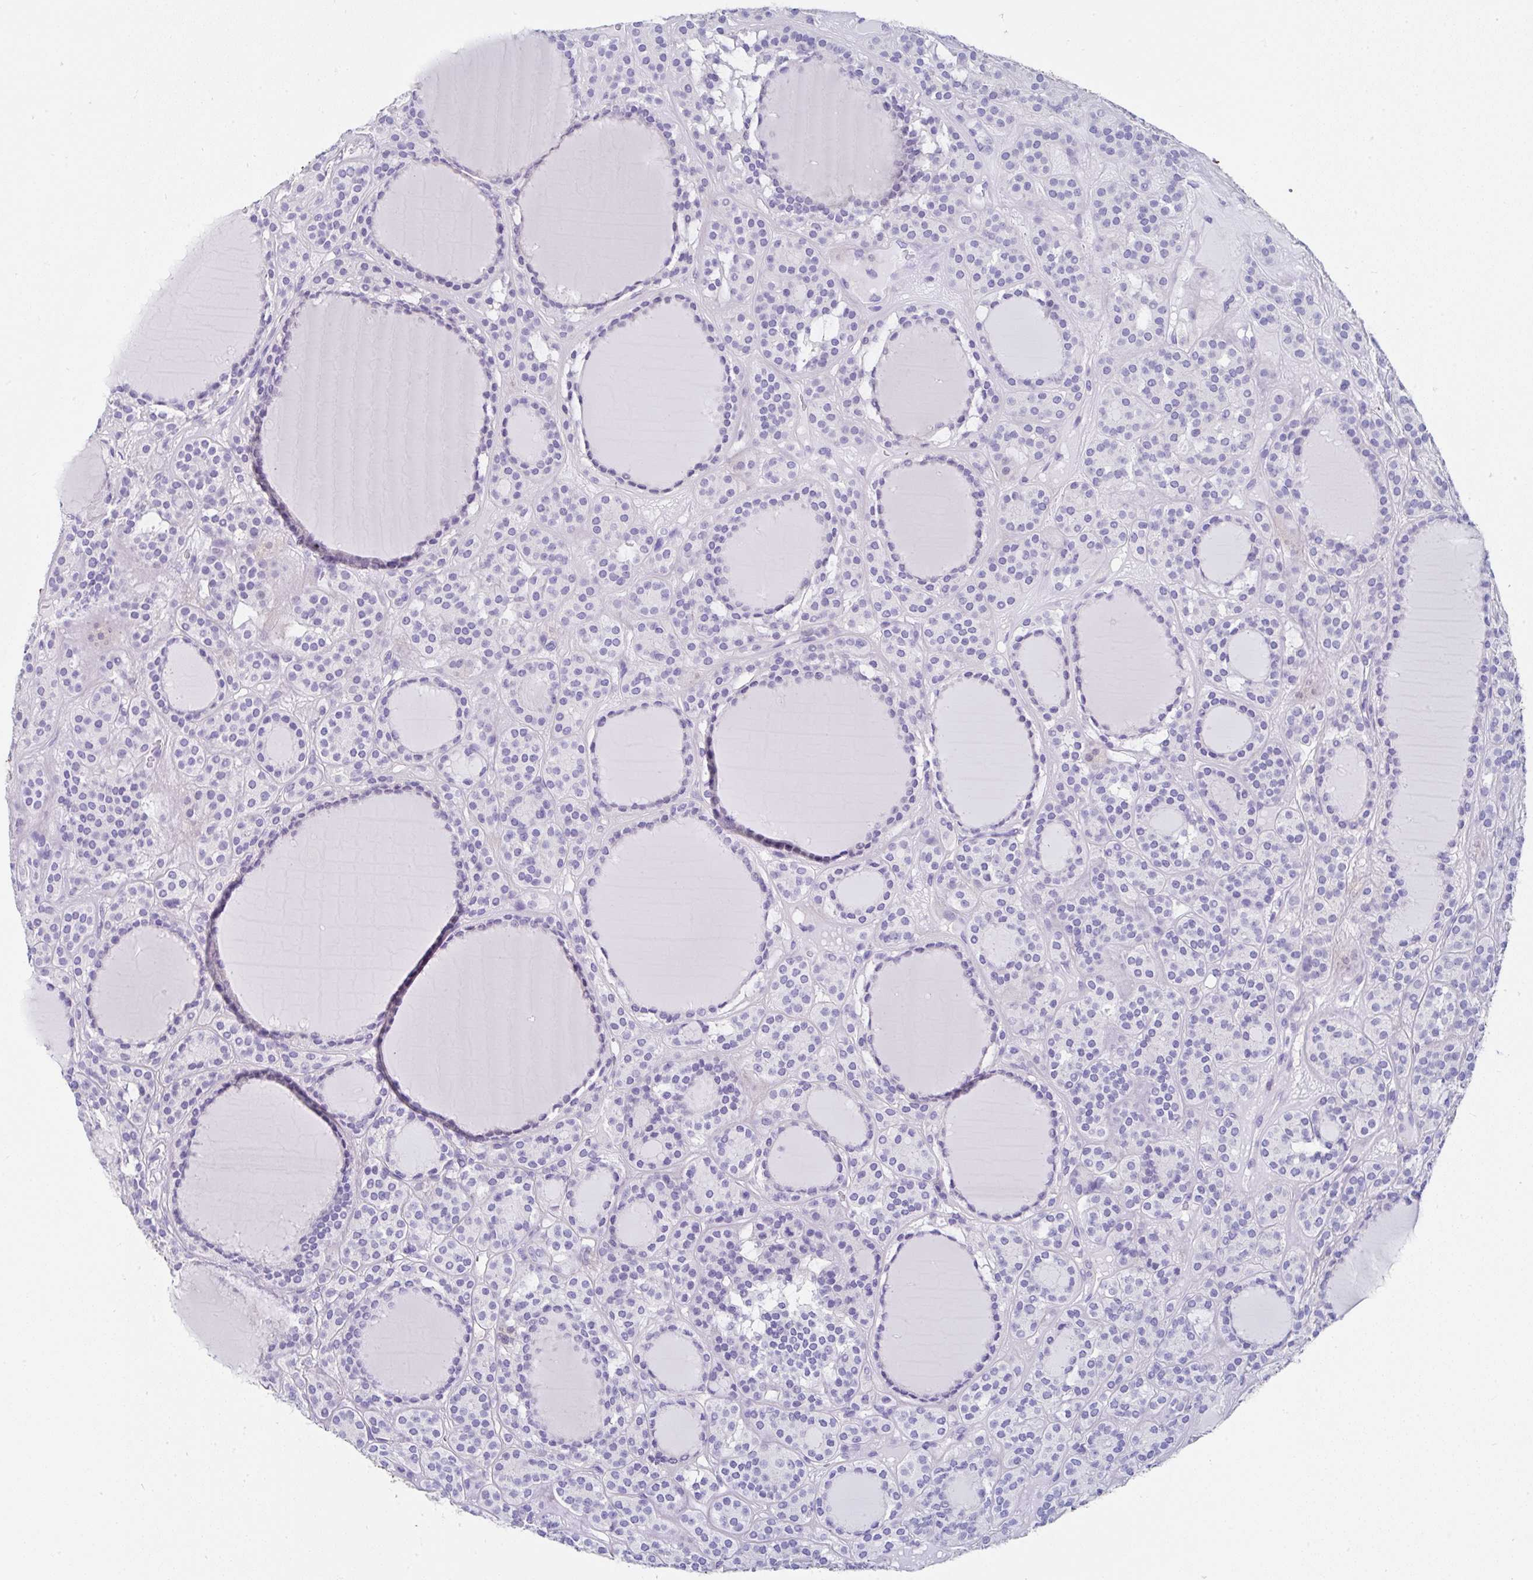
{"staining": {"intensity": "negative", "quantity": "none", "location": "none"}, "tissue": "thyroid cancer", "cell_type": "Tumor cells", "image_type": "cancer", "snomed": [{"axis": "morphology", "description": "Follicular adenoma carcinoma, NOS"}, {"axis": "topography", "description": "Thyroid gland"}], "caption": "This is a photomicrograph of IHC staining of thyroid cancer, which shows no positivity in tumor cells.", "gene": "UGT3A1", "patient": {"sex": "female", "age": 63}}